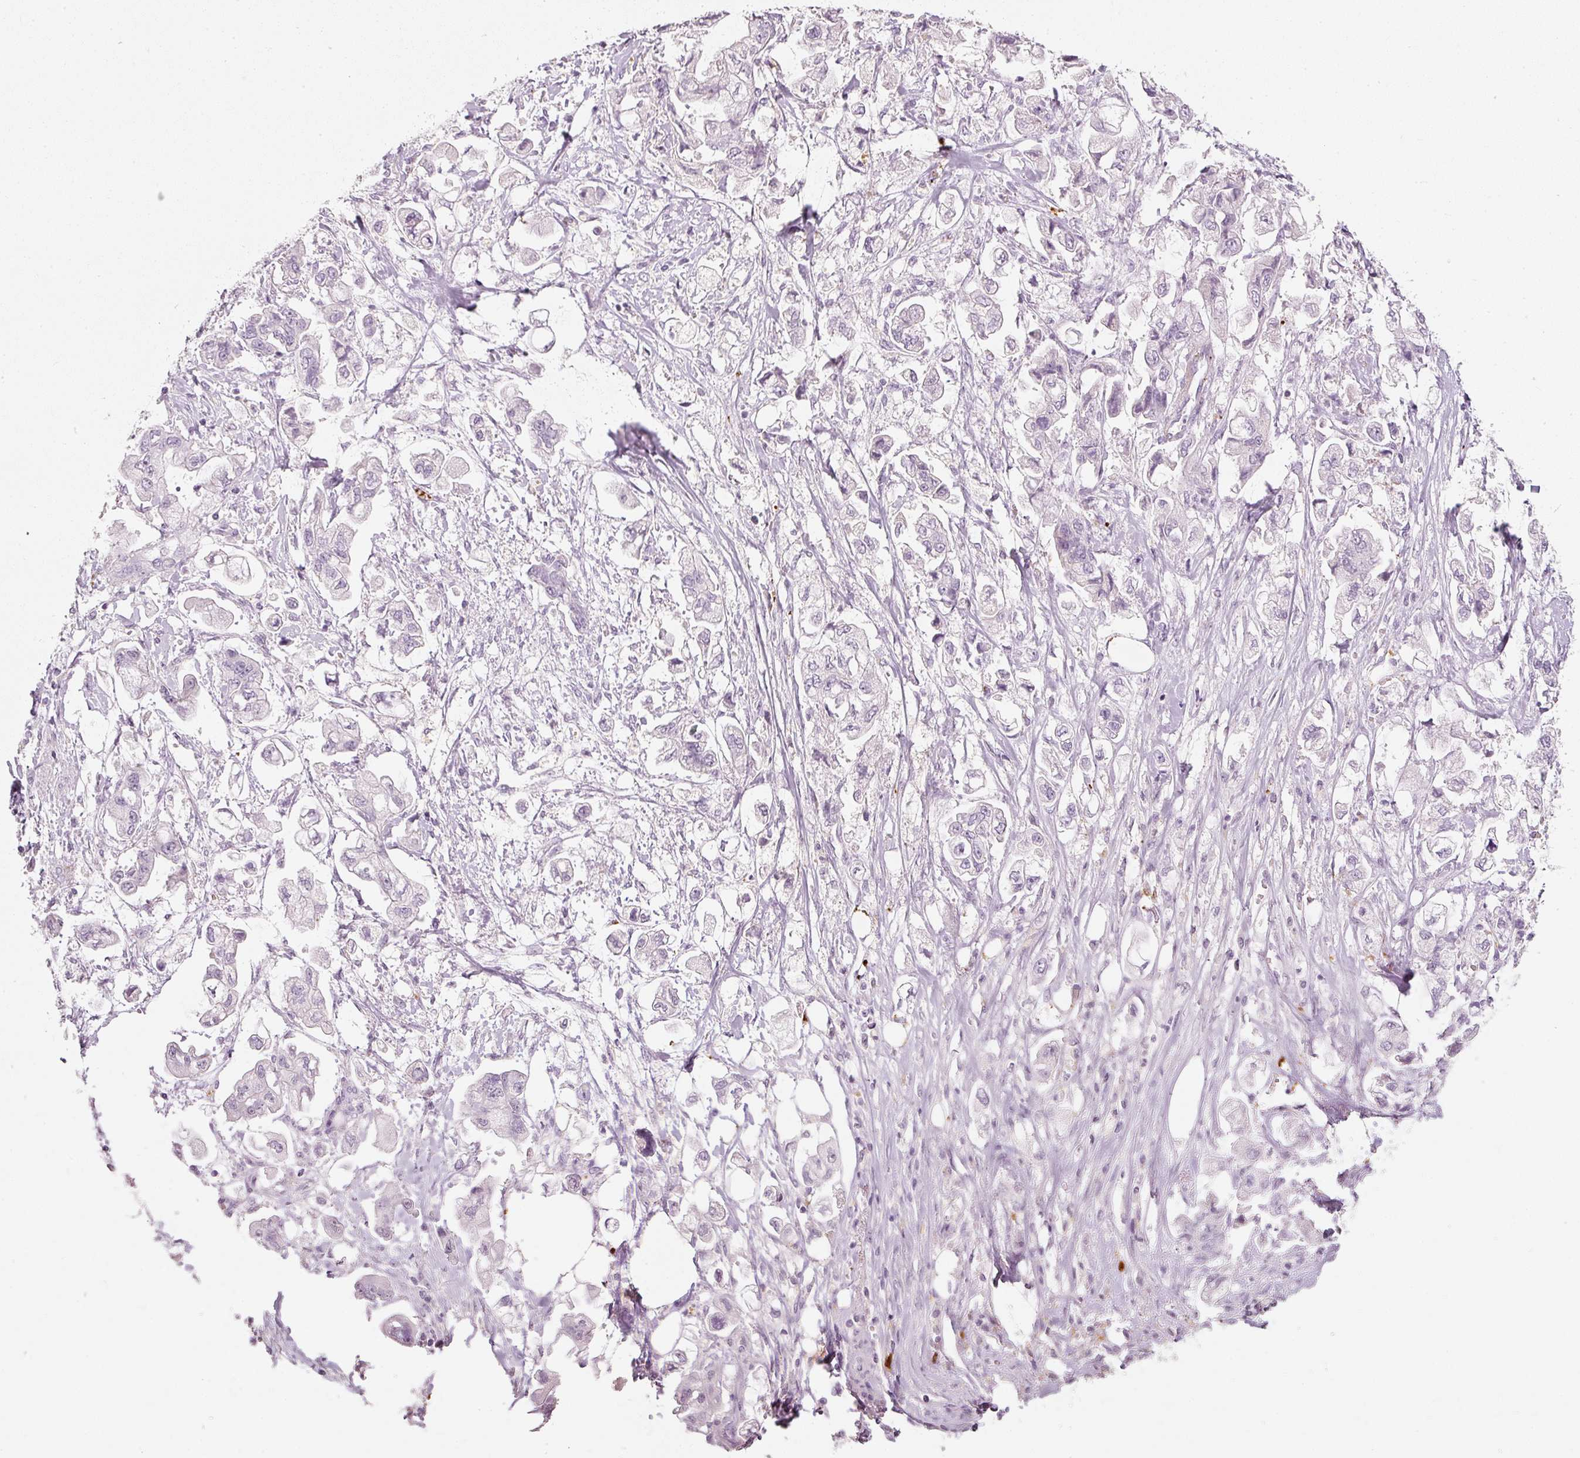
{"staining": {"intensity": "negative", "quantity": "none", "location": "none"}, "tissue": "stomach cancer", "cell_type": "Tumor cells", "image_type": "cancer", "snomed": [{"axis": "morphology", "description": "Adenocarcinoma, NOS"}, {"axis": "topography", "description": "Stomach"}], "caption": "Tumor cells show no significant positivity in stomach adenocarcinoma.", "gene": "LECT2", "patient": {"sex": "male", "age": 62}}